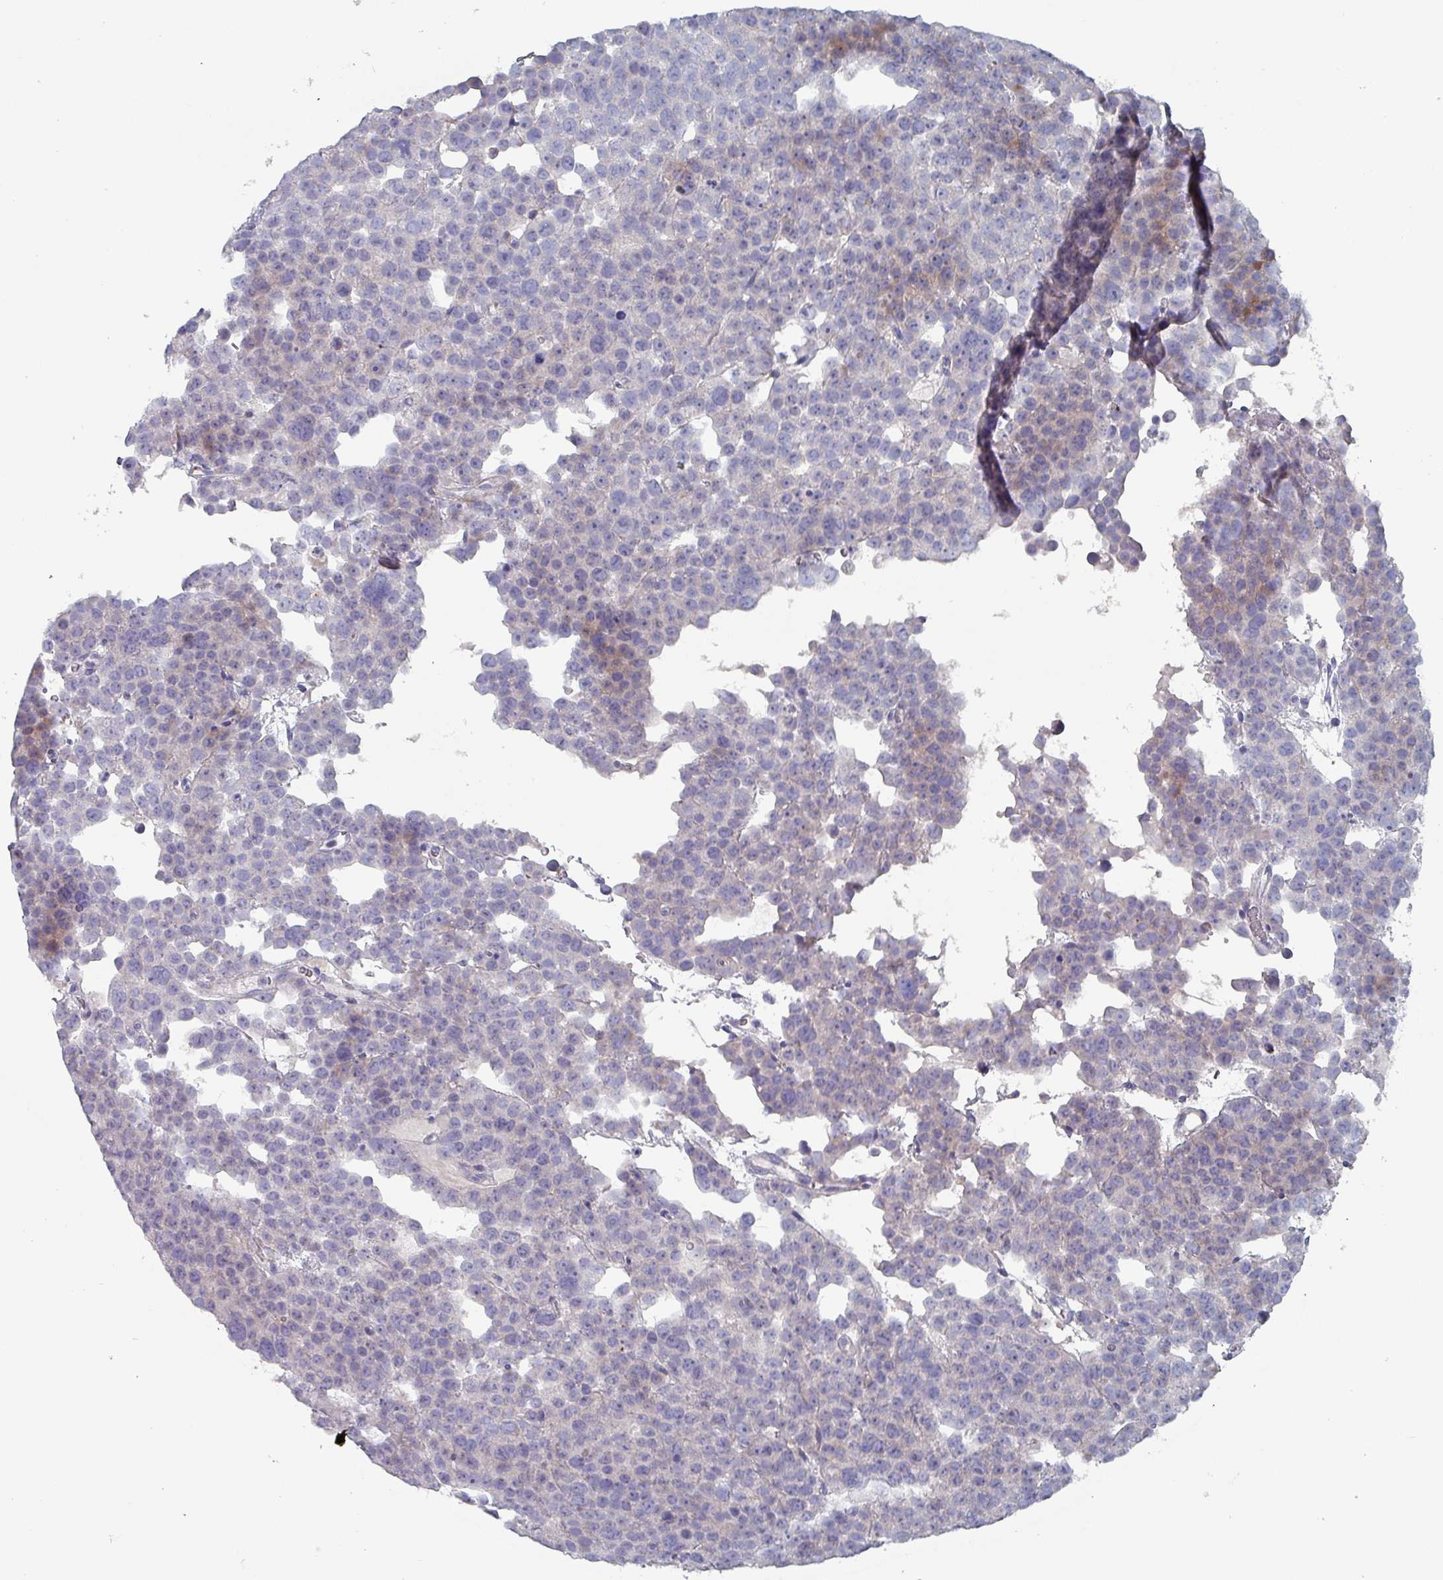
{"staining": {"intensity": "weak", "quantity": "<25%", "location": "cytoplasmic/membranous"}, "tissue": "testis cancer", "cell_type": "Tumor cells", "image_type": "cancer", "snomed": [{"axis": "morphology", "description": "Seminoma, NOS"}, {"axis": "topography", "description": "Testis"}], "caption": "Tumor cells show no significant protein positivity in testis seminoma.", "gene": "DRD5", "patient": {"sex": "male", "age": 71}}